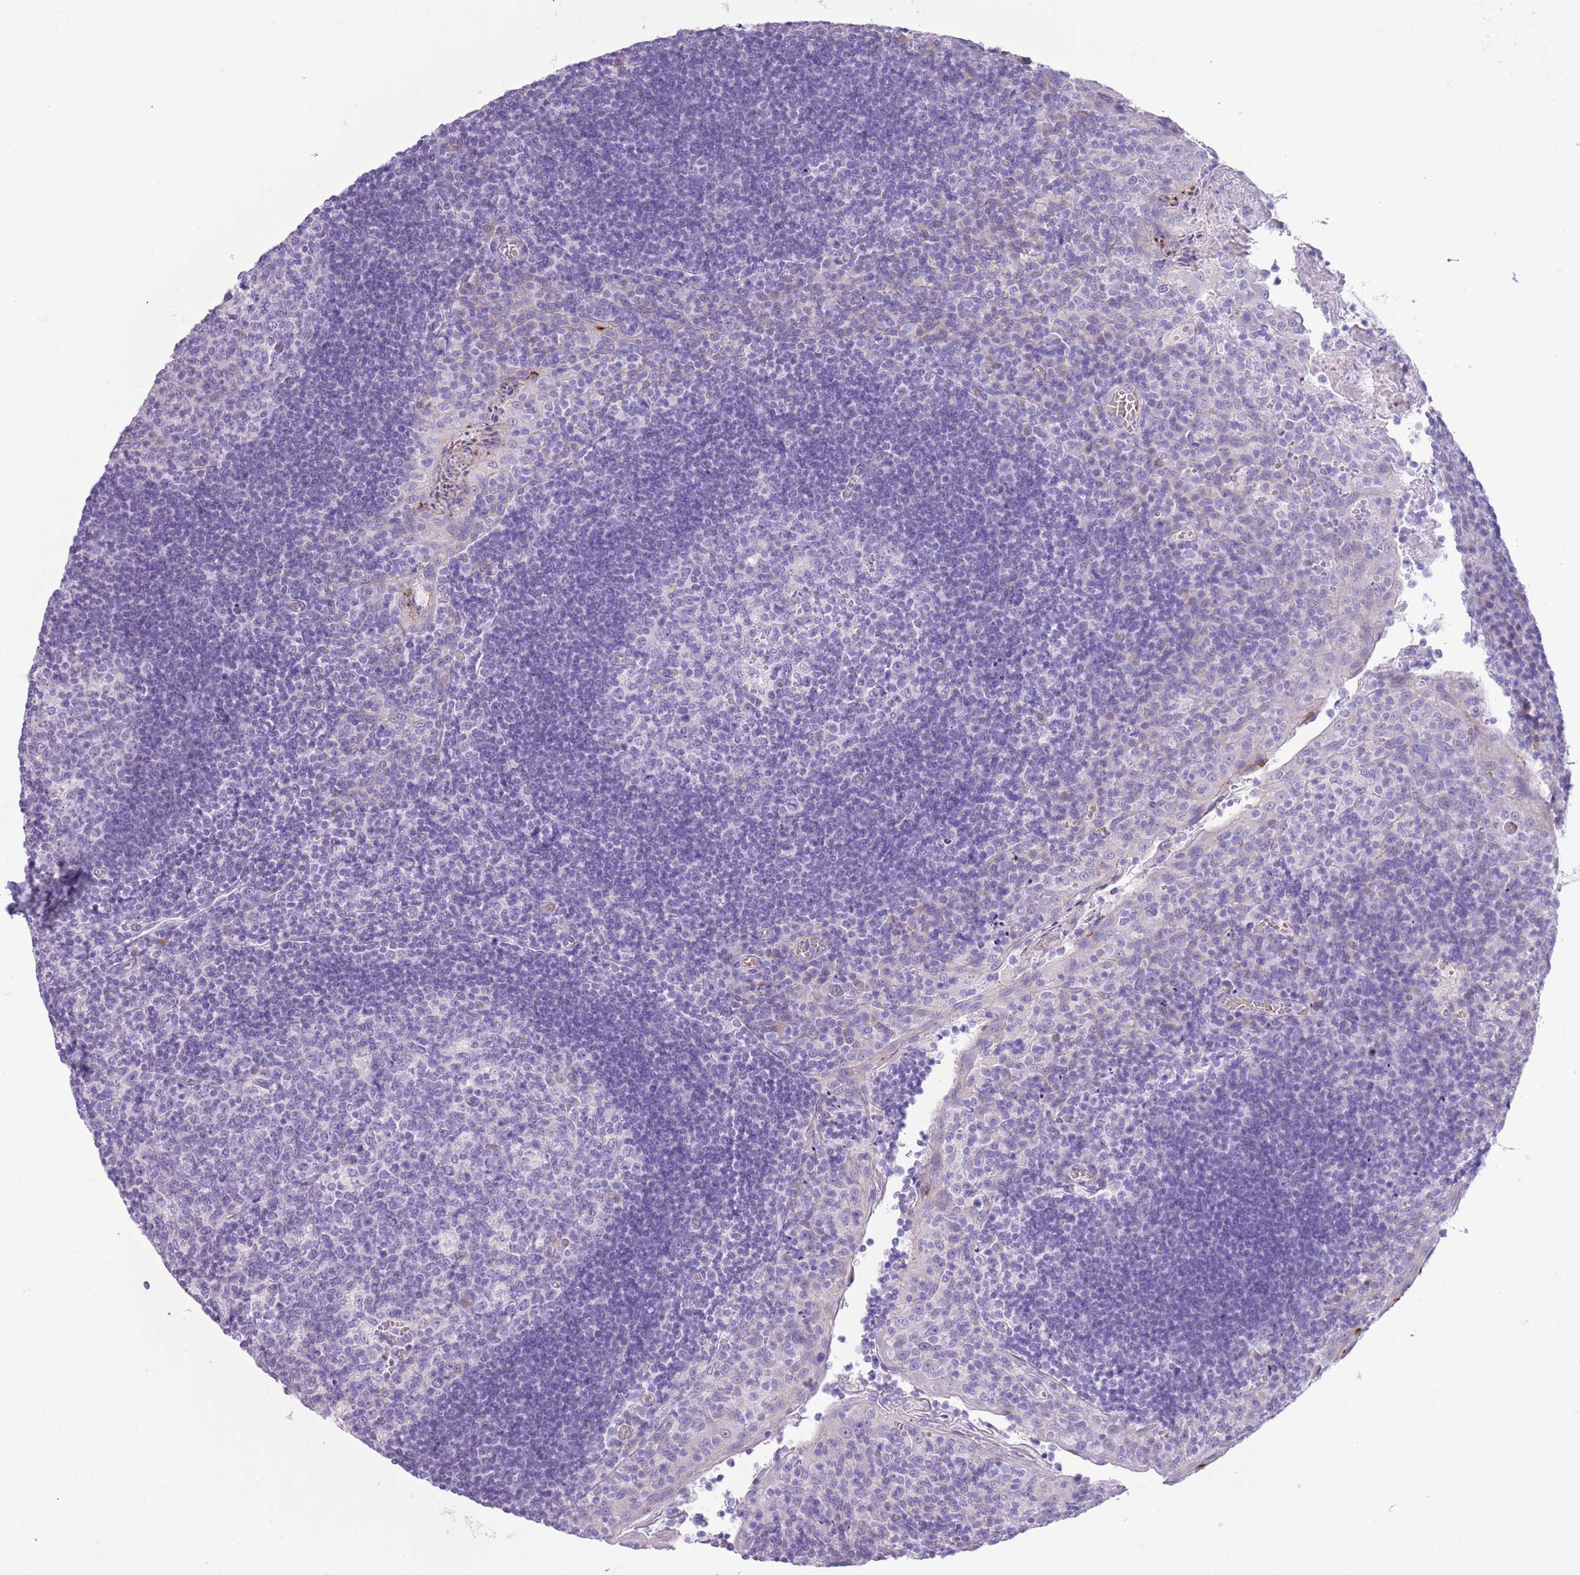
{"staining": {"intensity": "negative", "quantity": "none", "location": "none"}, "tissue": "tonsil", "cell_type": "Germinal center cells", "image_type": "normal", "snomed": [{"axis": "morphology", "description": "Normal tissue, NOS"}, {"axis": "topography", "description": "Tonsil"}], "caption": "The histopathology image reveals no significant staining in germinal center cells of tonsil.", "gene": "ACR", "patient": {"sex": "male", "age": 17}}